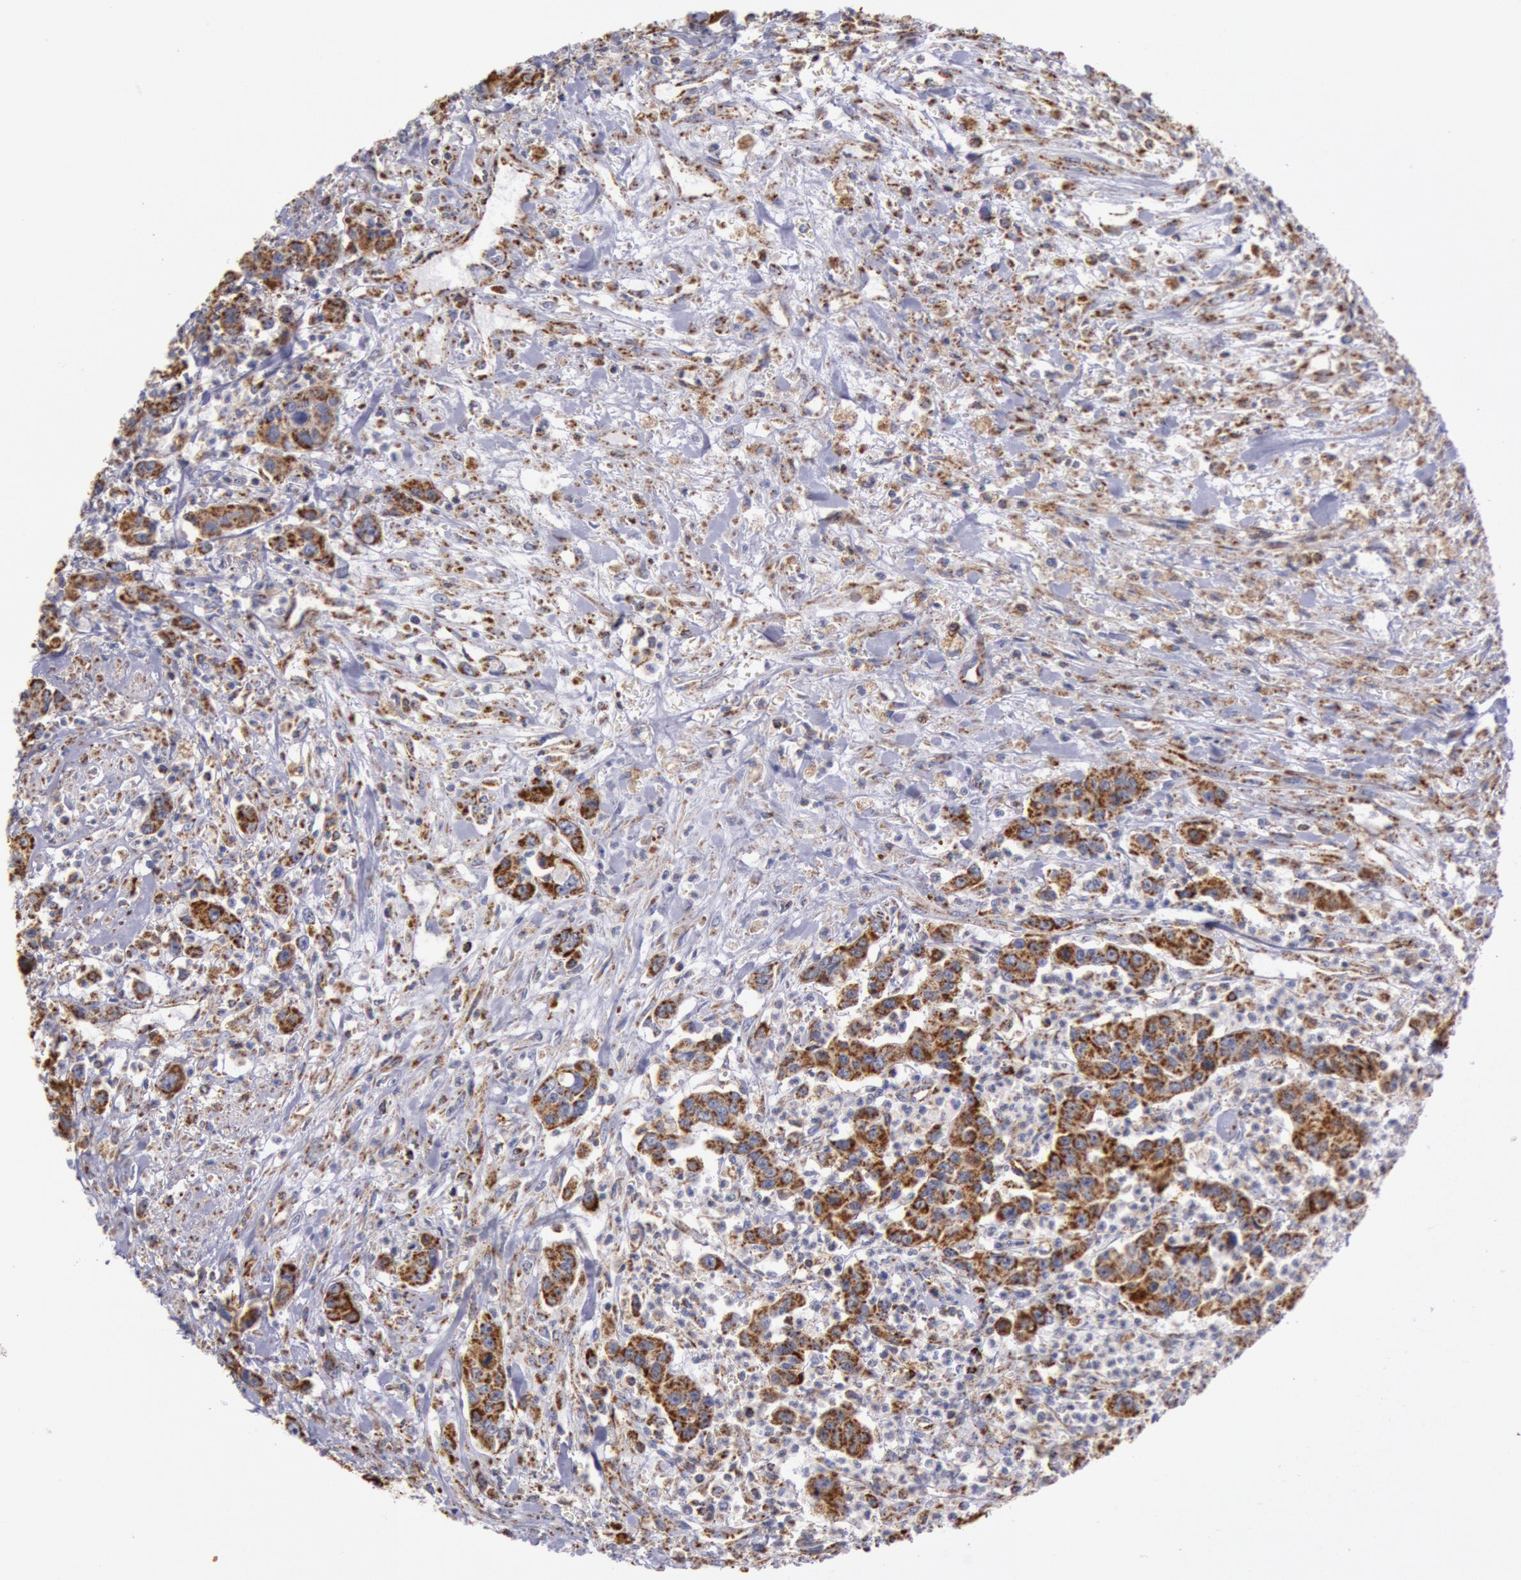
{"staining": {"intensity": "strong", "quantity": ">75%", "location": "cytoplasmic/membranous"}, "tissue": "urothelial cancer", "cell_type": "Tumor cells", "image_type": "cancer", "snomed": [{"axis": "morphology", "description": "Urothelial carcinoma, High grade"}, {"axis": "topography", "description": "Urinary bladder"}], "caption": "Immunohistochemical staining of urothelial cancer displays strong cytoplasmic/membranous protein staining in approximately >75% of tumor cells.", "gene": "CYC1", "patient": {"sex": "male", "age": 86}}